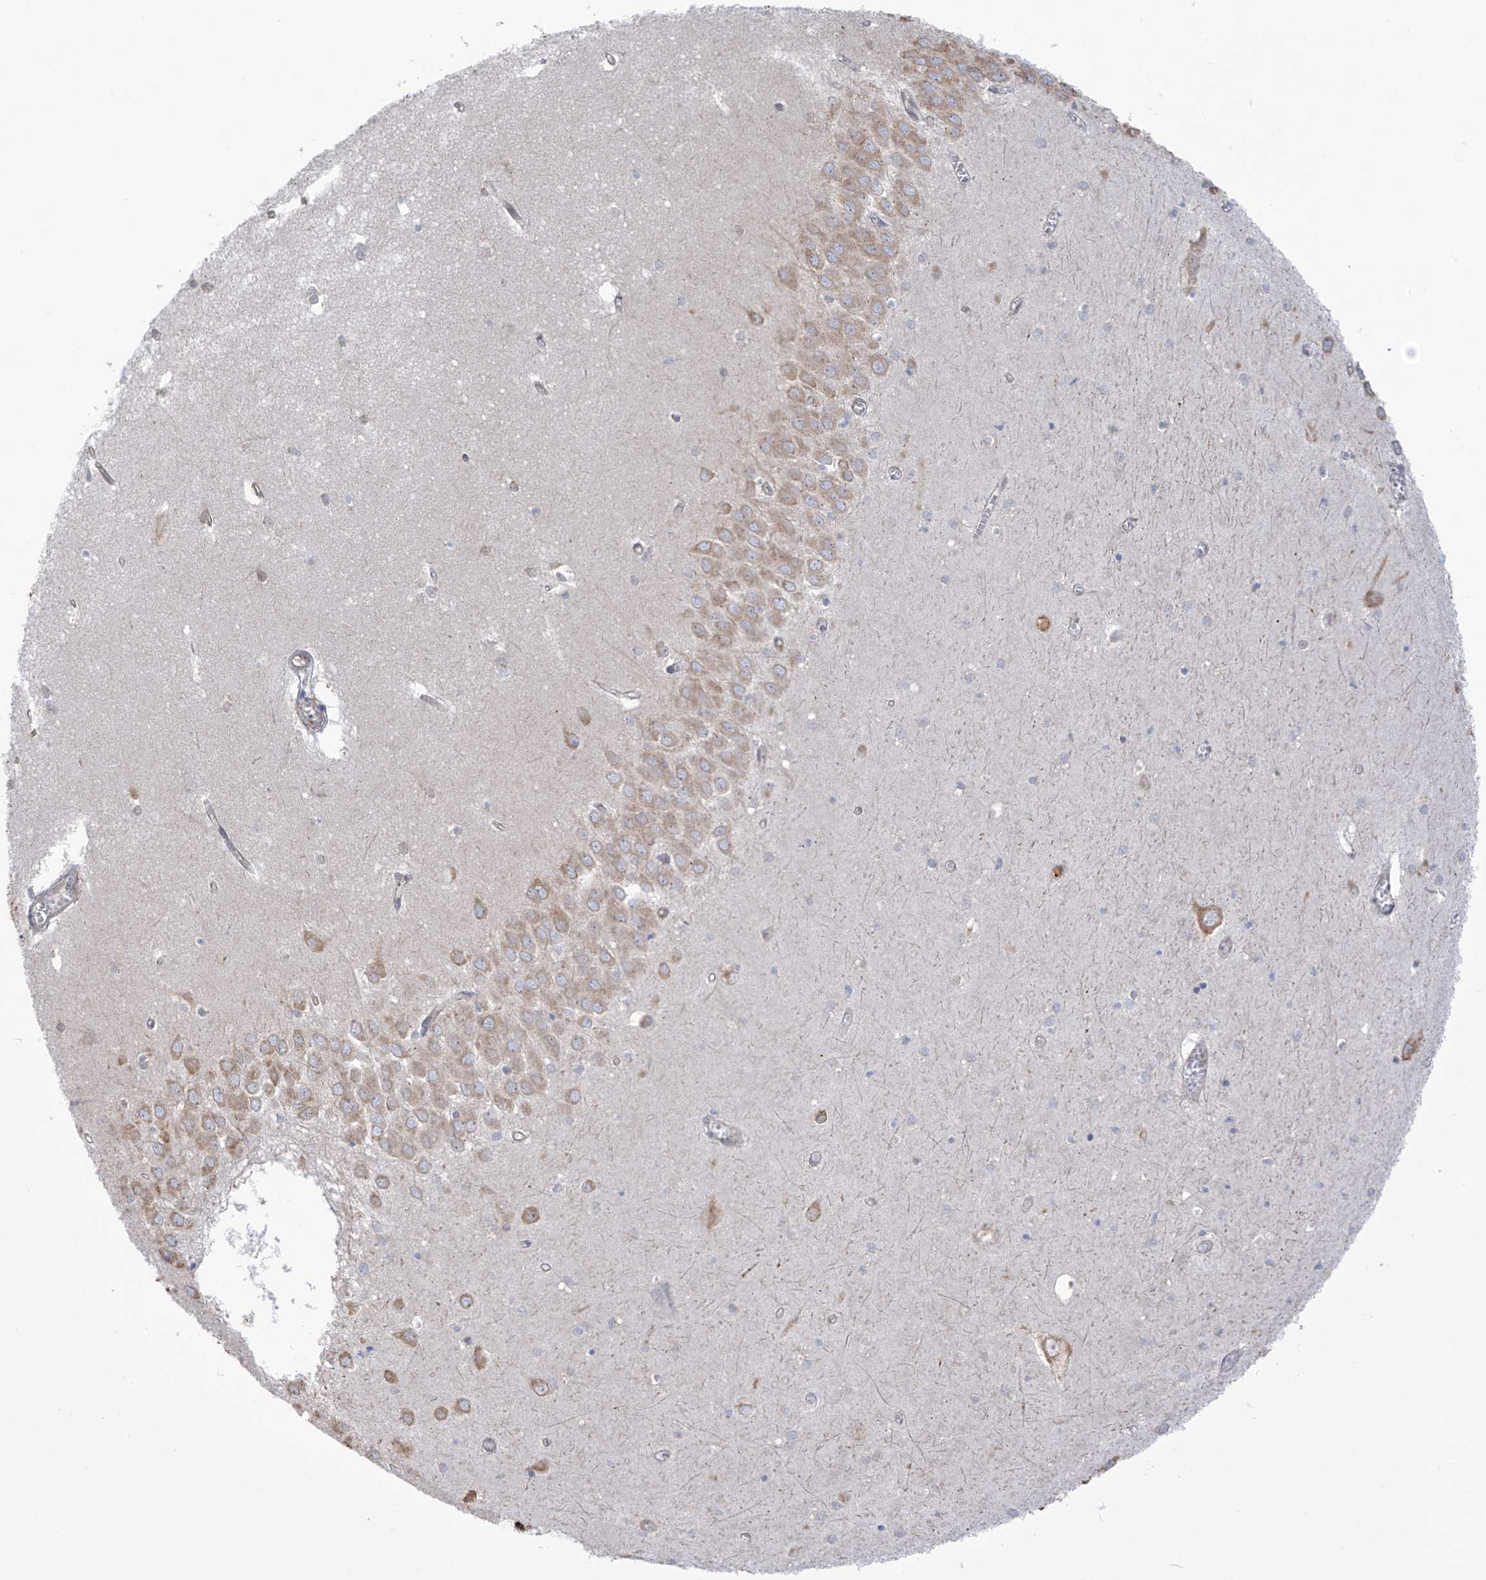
{"staining": {"intensity": "negative", "quantity": "none", "location": "none"}, "tissue": "hippocampus", "cell_type": "Glial cells", "image_type": "normal", "snomed": [{"axis": "morphology", "description": "Normal tissue, NOS"}, {"axis": "topography", "description": "Hippocampus"}], "caption": "Histopathology image shows no significant protein staining in glial cells of unremarkable hippocampus.", "gene": "KIAA1522", "patient": {"sex": "male", "age": 70}}